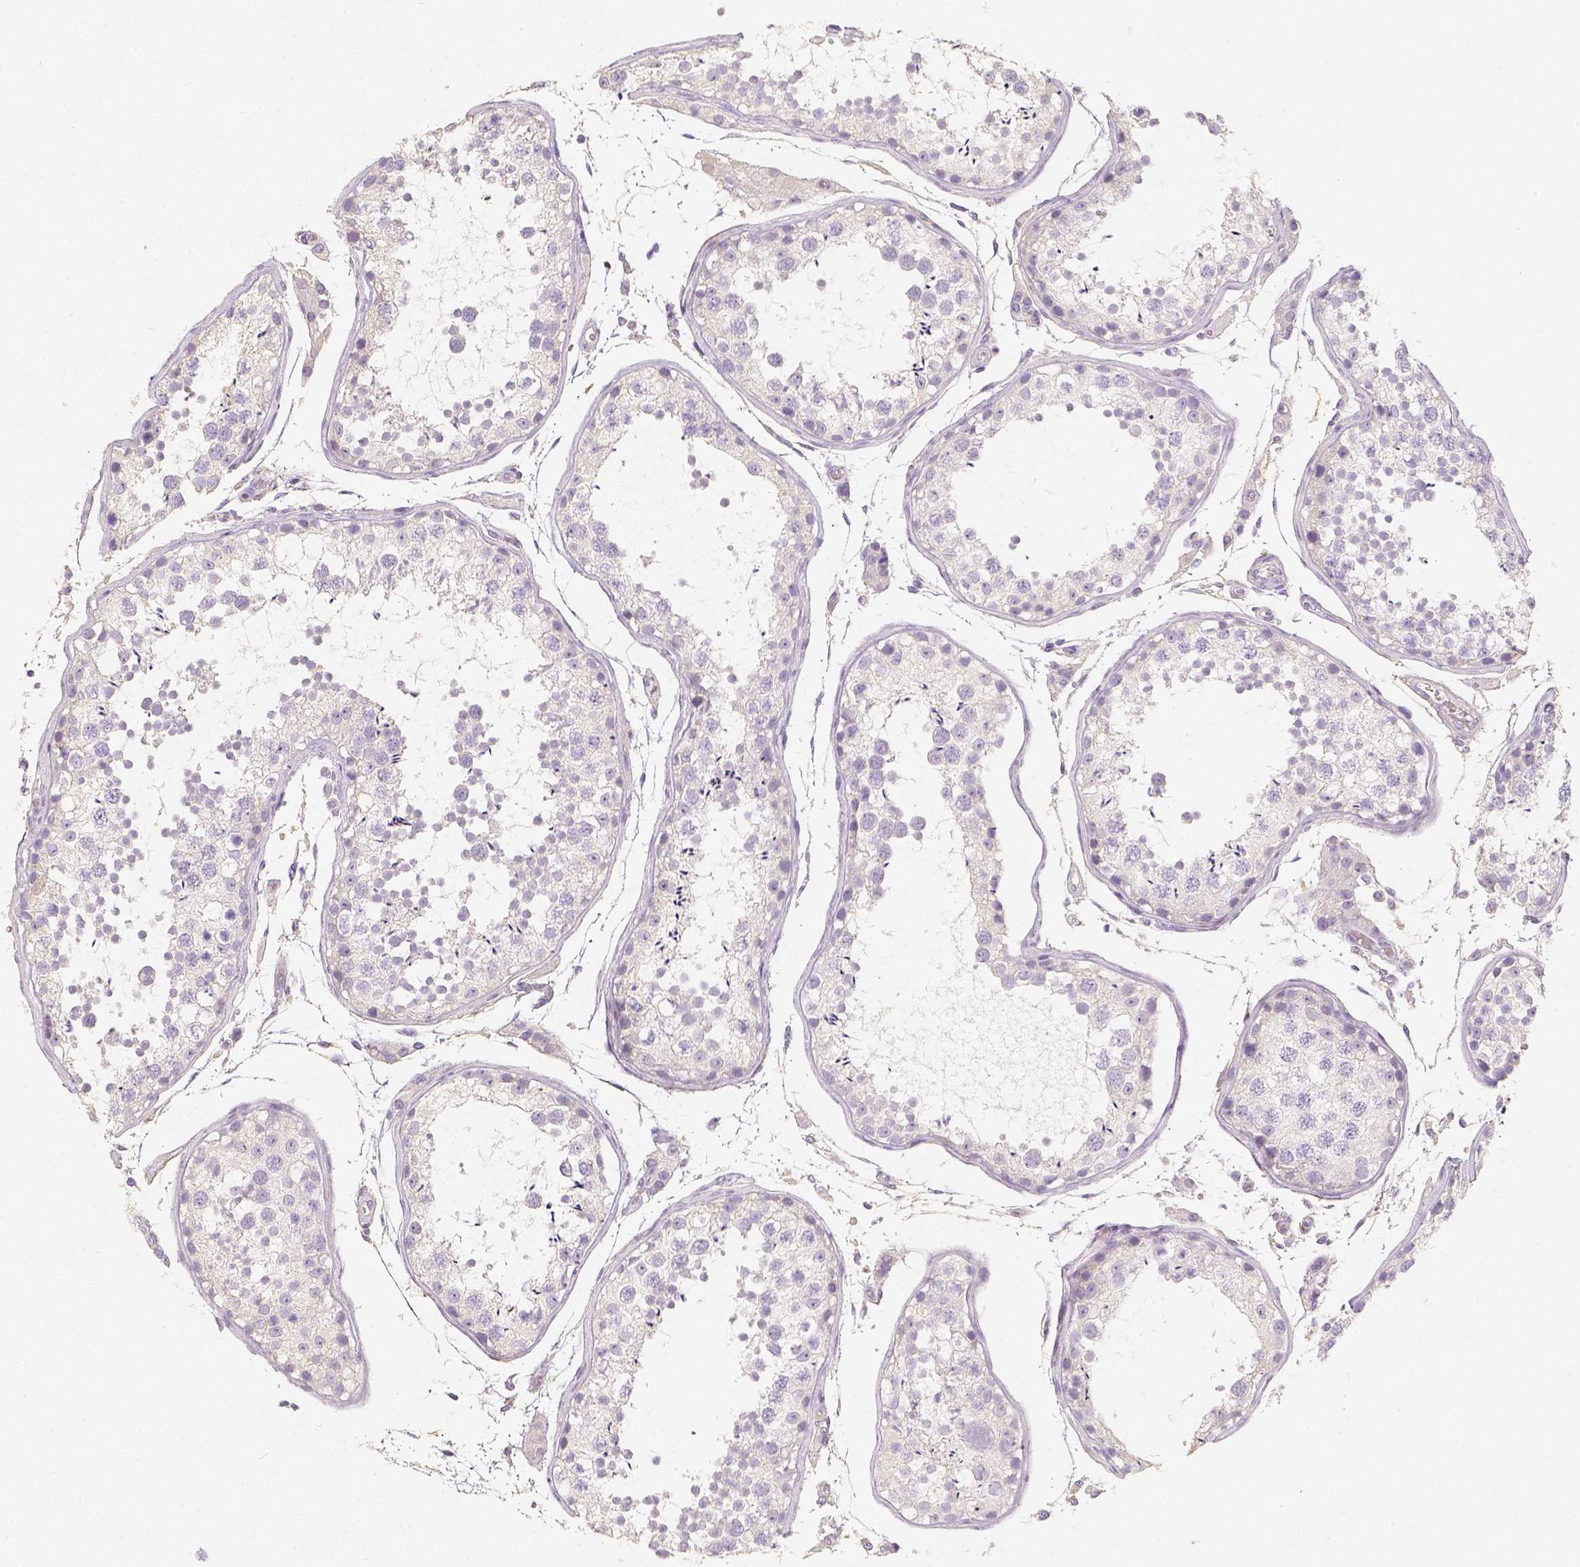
{"staining": {"intensity": "negative", "quantity": "none", "location": "none"}, "tissue": "testis", "cell_type": "Cells in seminiferous ducts", "image_type": "normal", "snomed": [{"axis": "morphology", "description": "Normal tissue, NOS"}, {"axis": "topography", "description": "Testis"}], "caption": "Human testis stained for a protein using immunohistochemistry demonstrates no expression in cells in seminiferous ducts.", "gene": "THY1", "patient": {"sex": "male", "age": 29}}